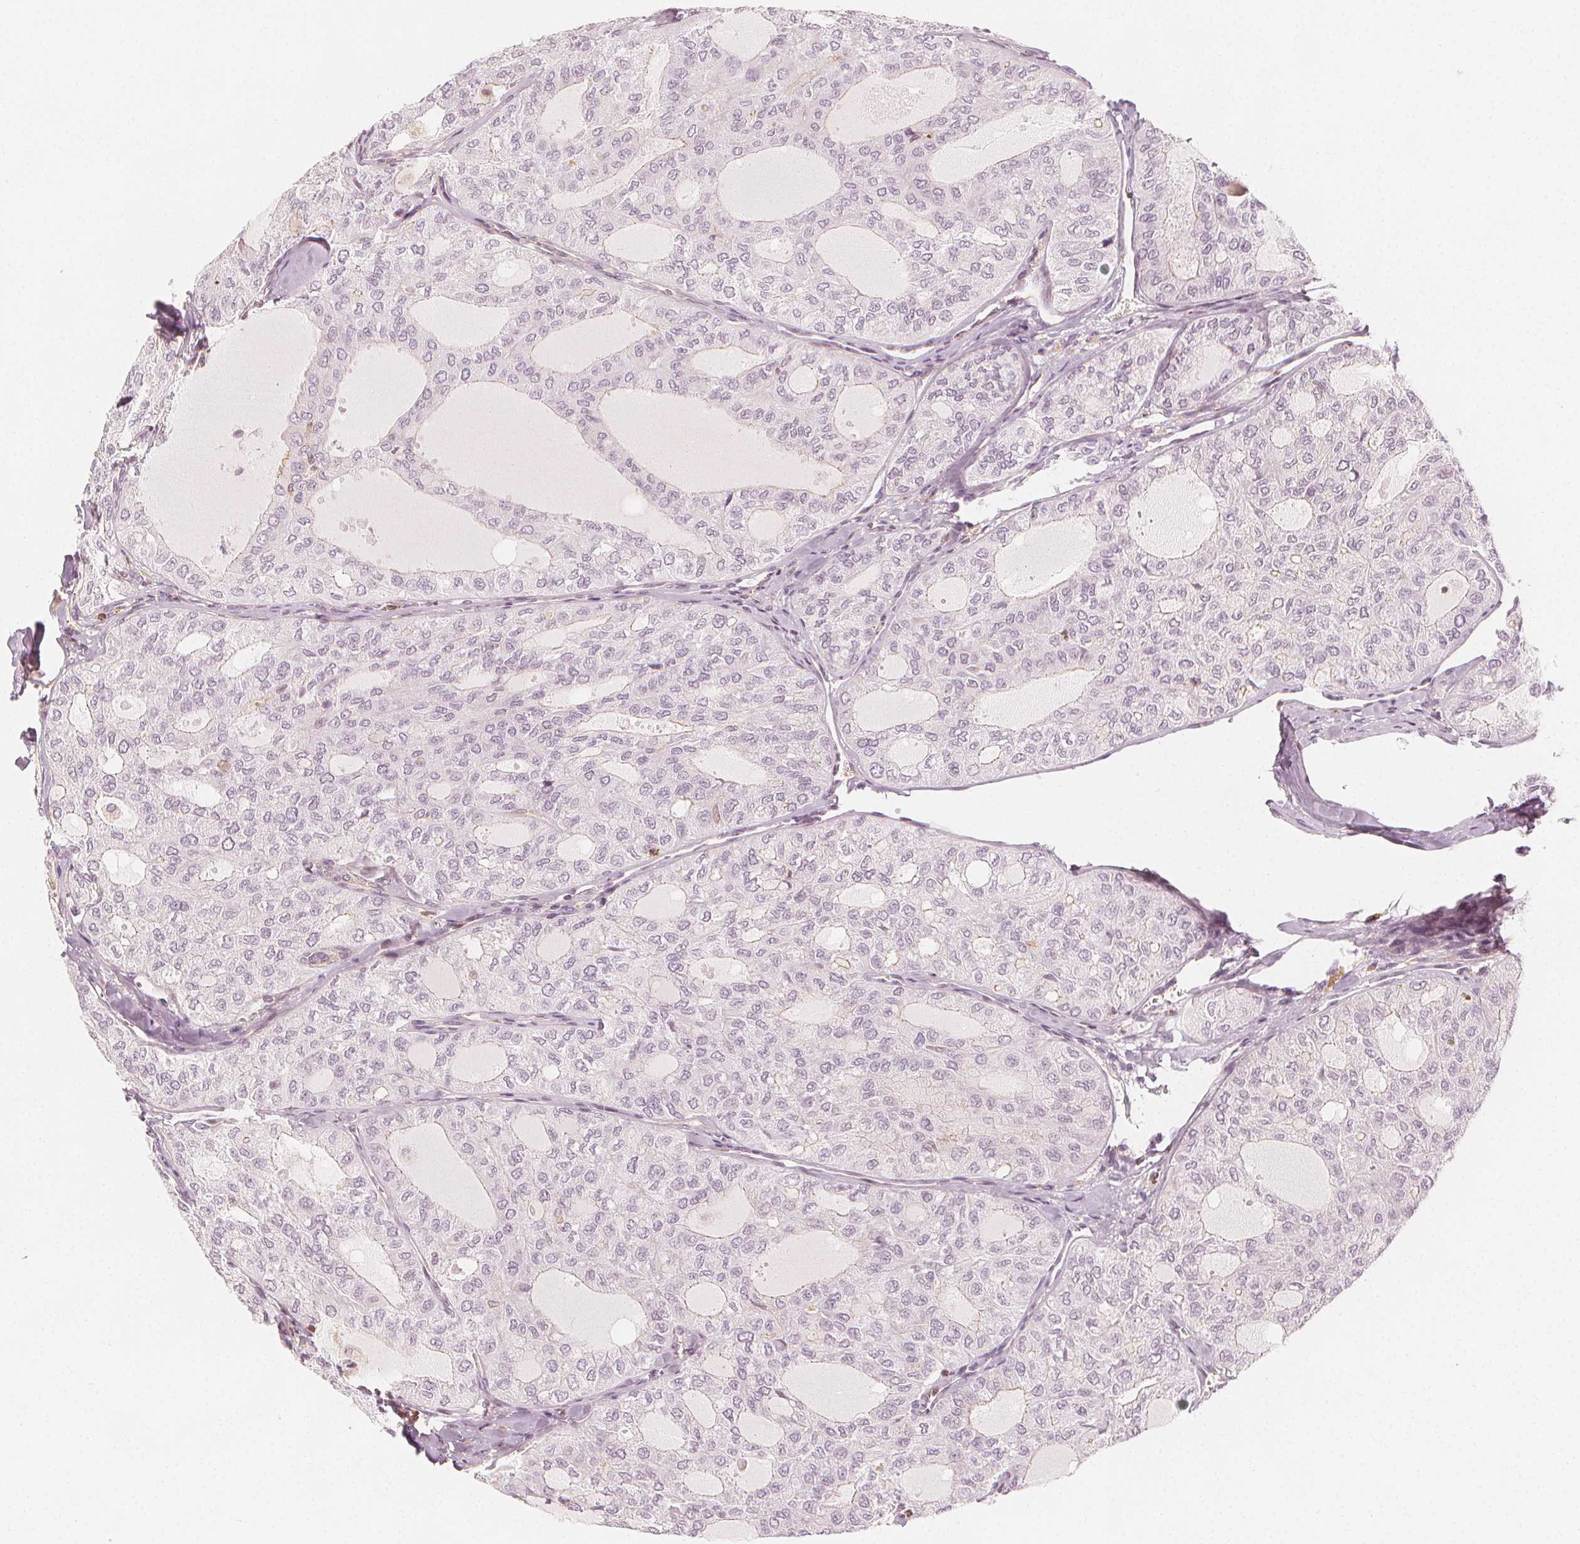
{"staining": {"intensity": "negative", "quantity": "none", "location": "none"}, "tissue": "thyroid cancer", "cell_type": "Tumor cells", "image_type": "cancer", "snomed": [{"axis": "morphology", "description": "Follicular adenoma carcinoma, NOS"}, {"axis": "topography", "description": "Thyroid gland"}], "caption": "Tumor cells are negative for protein expression in human follicular adenoma carcinoma (thyroid).", "gene": "ARHGAP26", "patient": {"sex": "male", "age": 75}}